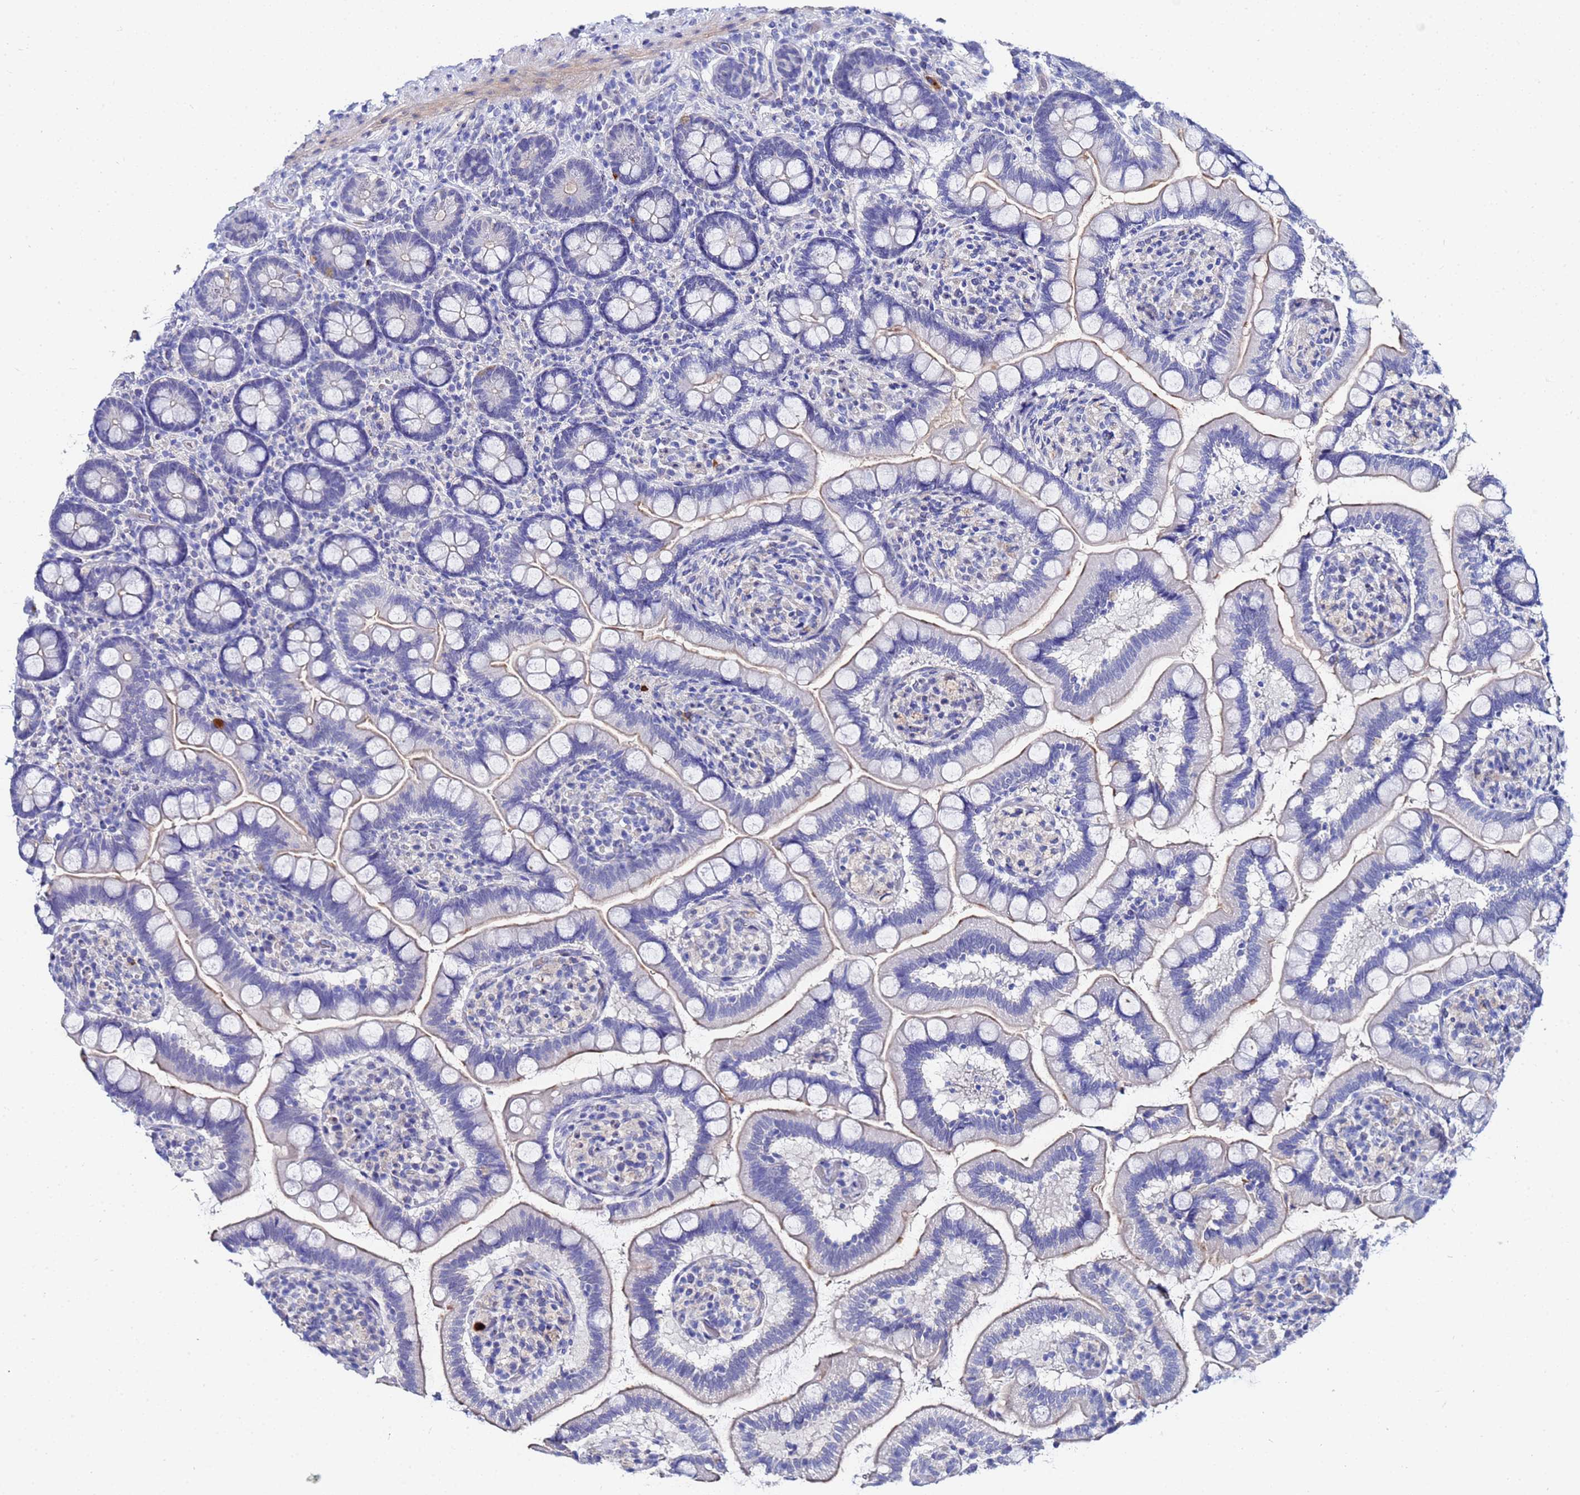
{"staining": {"intensity": "negative", "quantity": "none", "location": "none"}, "tissue": "small intestine", "cell_type": "Glandular cells", "image_type": "normal", "snomed": [{"axis": "morphology", "description": "Normal tissue, NOS"}, {"axis": "topography", "description": "Small intestine"}], "caption": "Immunohistochemistry histopathology image of unremarkable small intestine stained for a protein (brown), which shows no expression in glandular cells. Brightfield microscopy of immunohistochemistry (IHC) stained with DAB (brown) and hematoxylin (blue), captured at high magnification.", "gene": "ZNF26", "patient": {"sex": "female", "age": 64}}